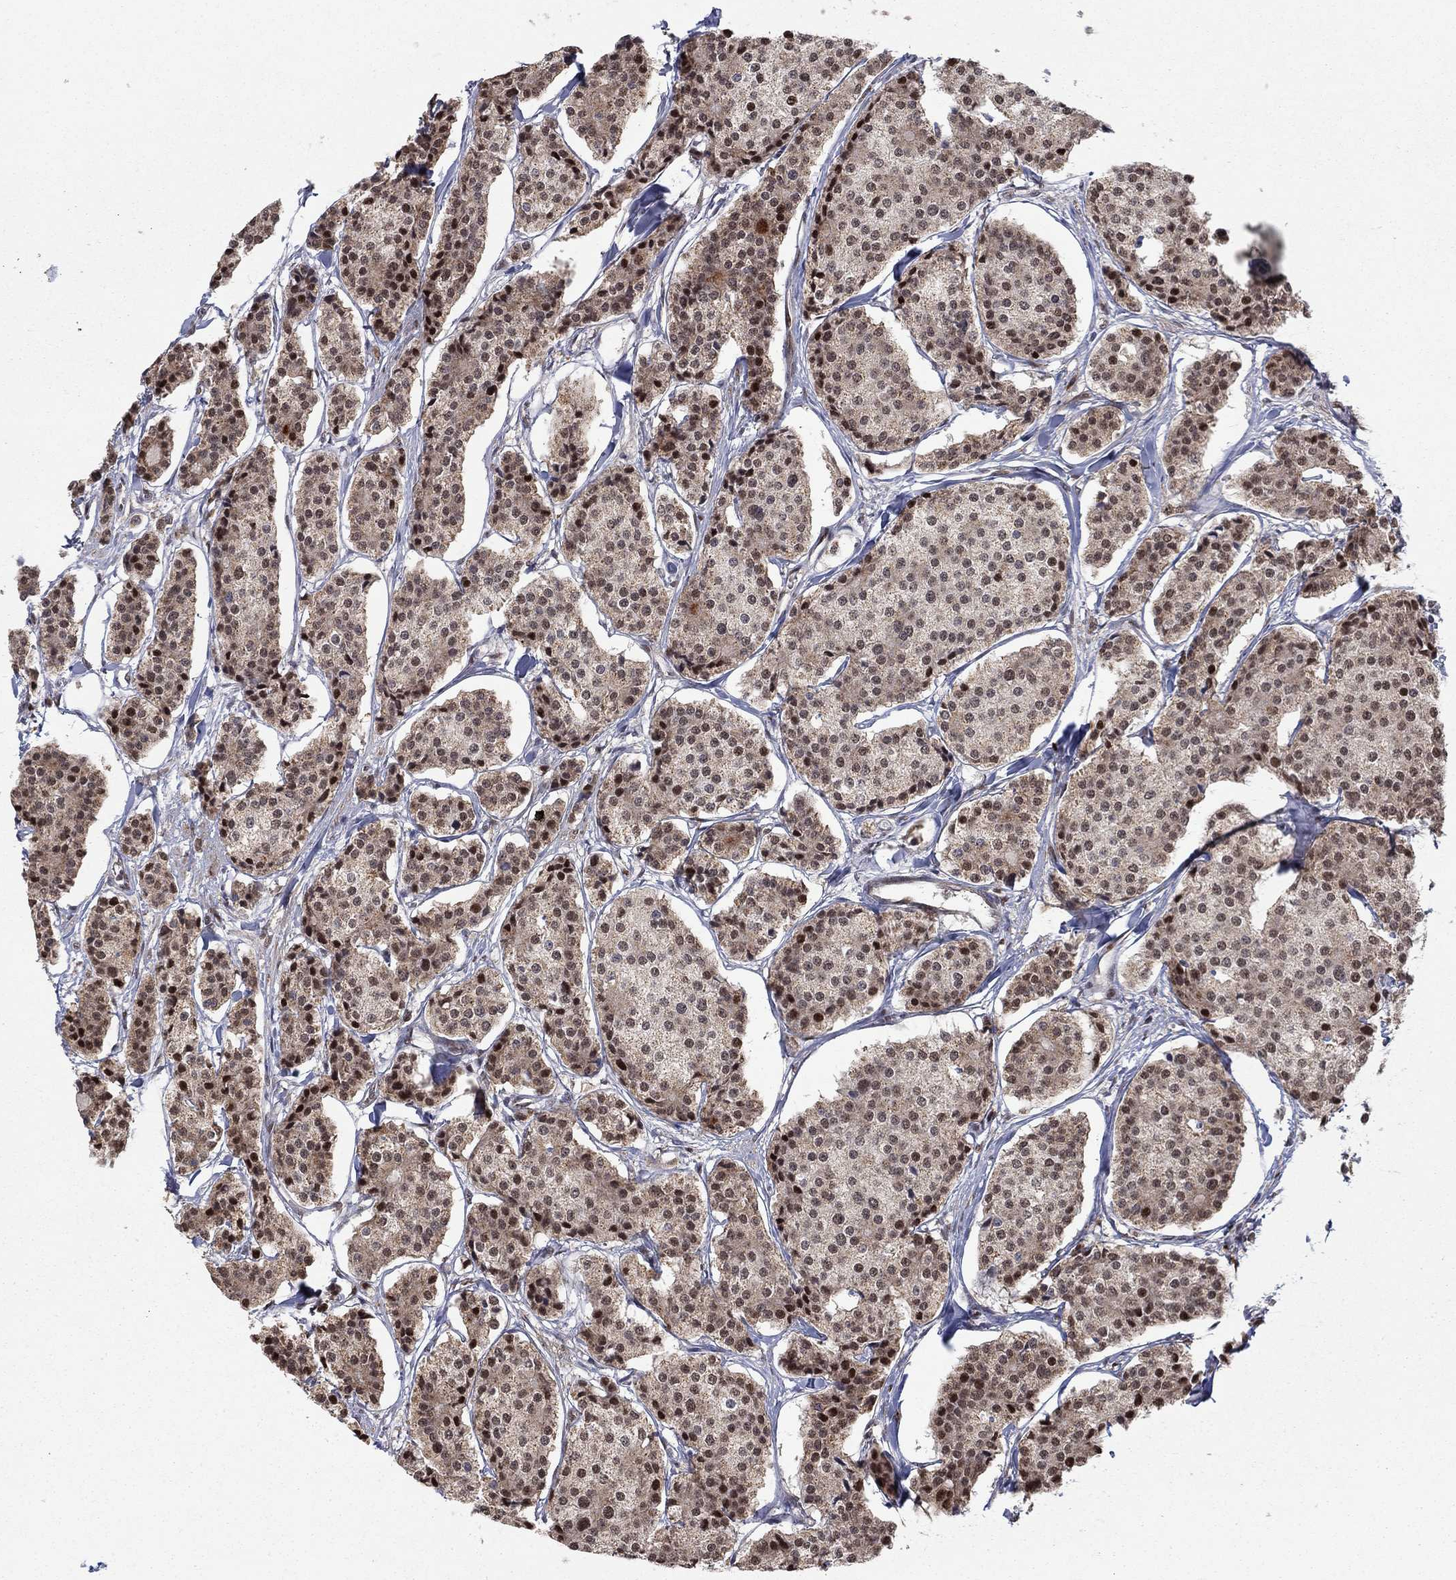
{"staining": {"intensity": "moderate", "quantity": "25%-75%", "location": "cytoplasmic/membranous,nuclear"}, "tissue": "carcinoid", "cell_type": "Tumor cells", "image_type": "cancer", "snomed": [{"axis": "morphology", "description": "Carcinoid, malignant, NOS"}, {"axis": "topography", "description": "Small intestine"}], "caption": "Carcinoid (malignant) tissue exhibits moderate cytoplasmic/membranous and nuclear positivity in approximately 25%-75% of tumor cells Immunohistochemistry (ihc) stains the protein of interest in brown and the nuclei are stained blue.", "gene": "ZNF395", "patient": {"sex": "female", "age": 65}}